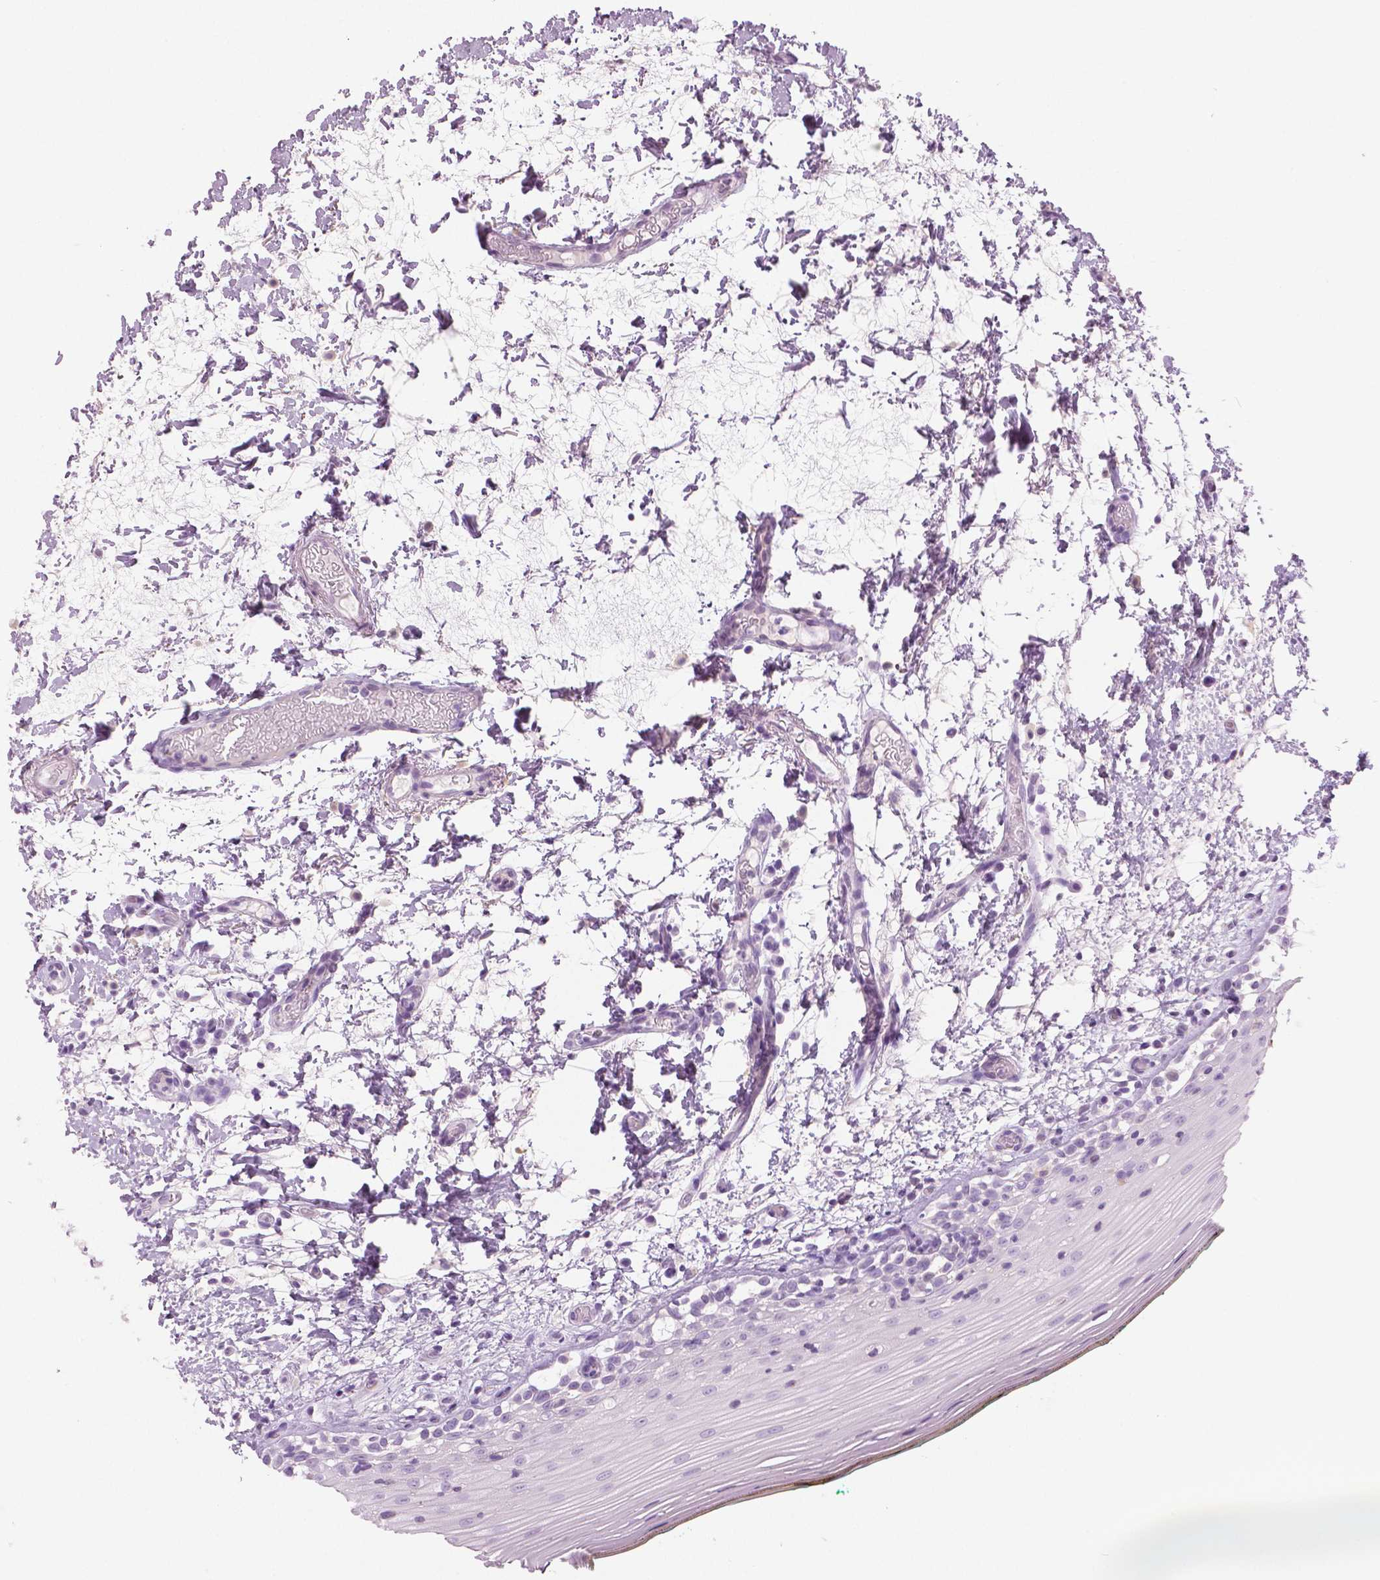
{"staining": {"intensity": "negative", "quantity": "none", "location": "none"}, "tissue": "oral mucosa", "cell_type": "Squamous epithelial cells", "image_type": "normal", "snomed": [{"axis": "morphology", "description": "Normal tissue, NOS"}, {"axis": "topography", "description": "Oral tissue"}], "caption": "A high-resolution micrograph shows immunohistochemistry (IHC) staining of normal oral mucosa, which reveals no significant staining in squamous epithelial cells.", "gene": "GALM", "patient": {"sex": "female", "age": 83}}